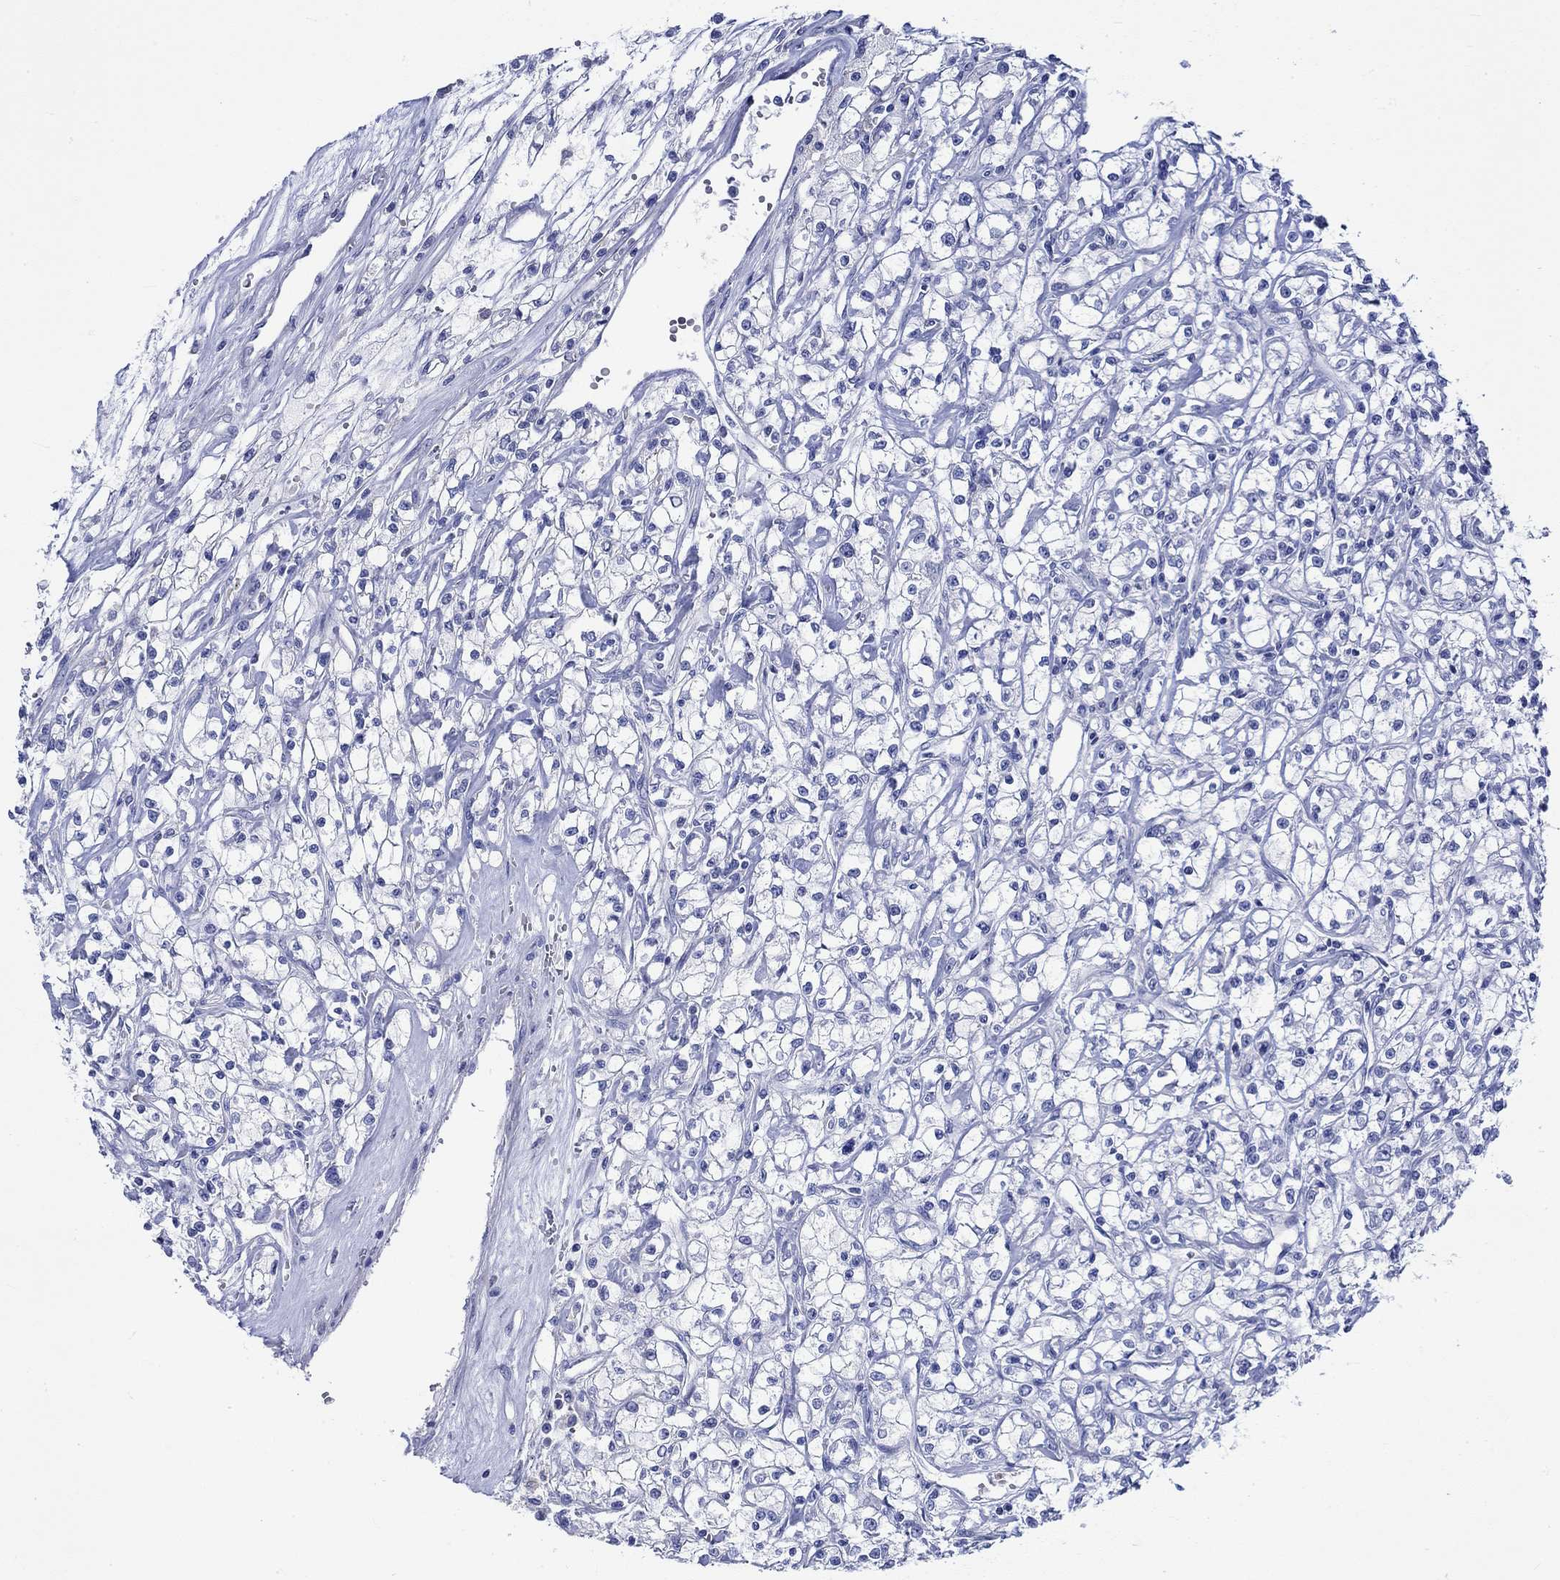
{"staining": {"intensity": "negative", "quantity": "none", "location": "none"}, "tissue": "renal cancer", "cell_type": "Tumor cells", "image_type": "cancer", "snomed": [{"axis": "morphology", "description": "Adenocarcinoma, NOS"}, {"axis": "topography", "description": "Kidney"}], "caption": "Immunohistochemical staining of human renal adenocarcinoma reveals no significant staining in tumor cells.", "gene": "NRIP3", "patient": {"sex": "female", "age": 59}}